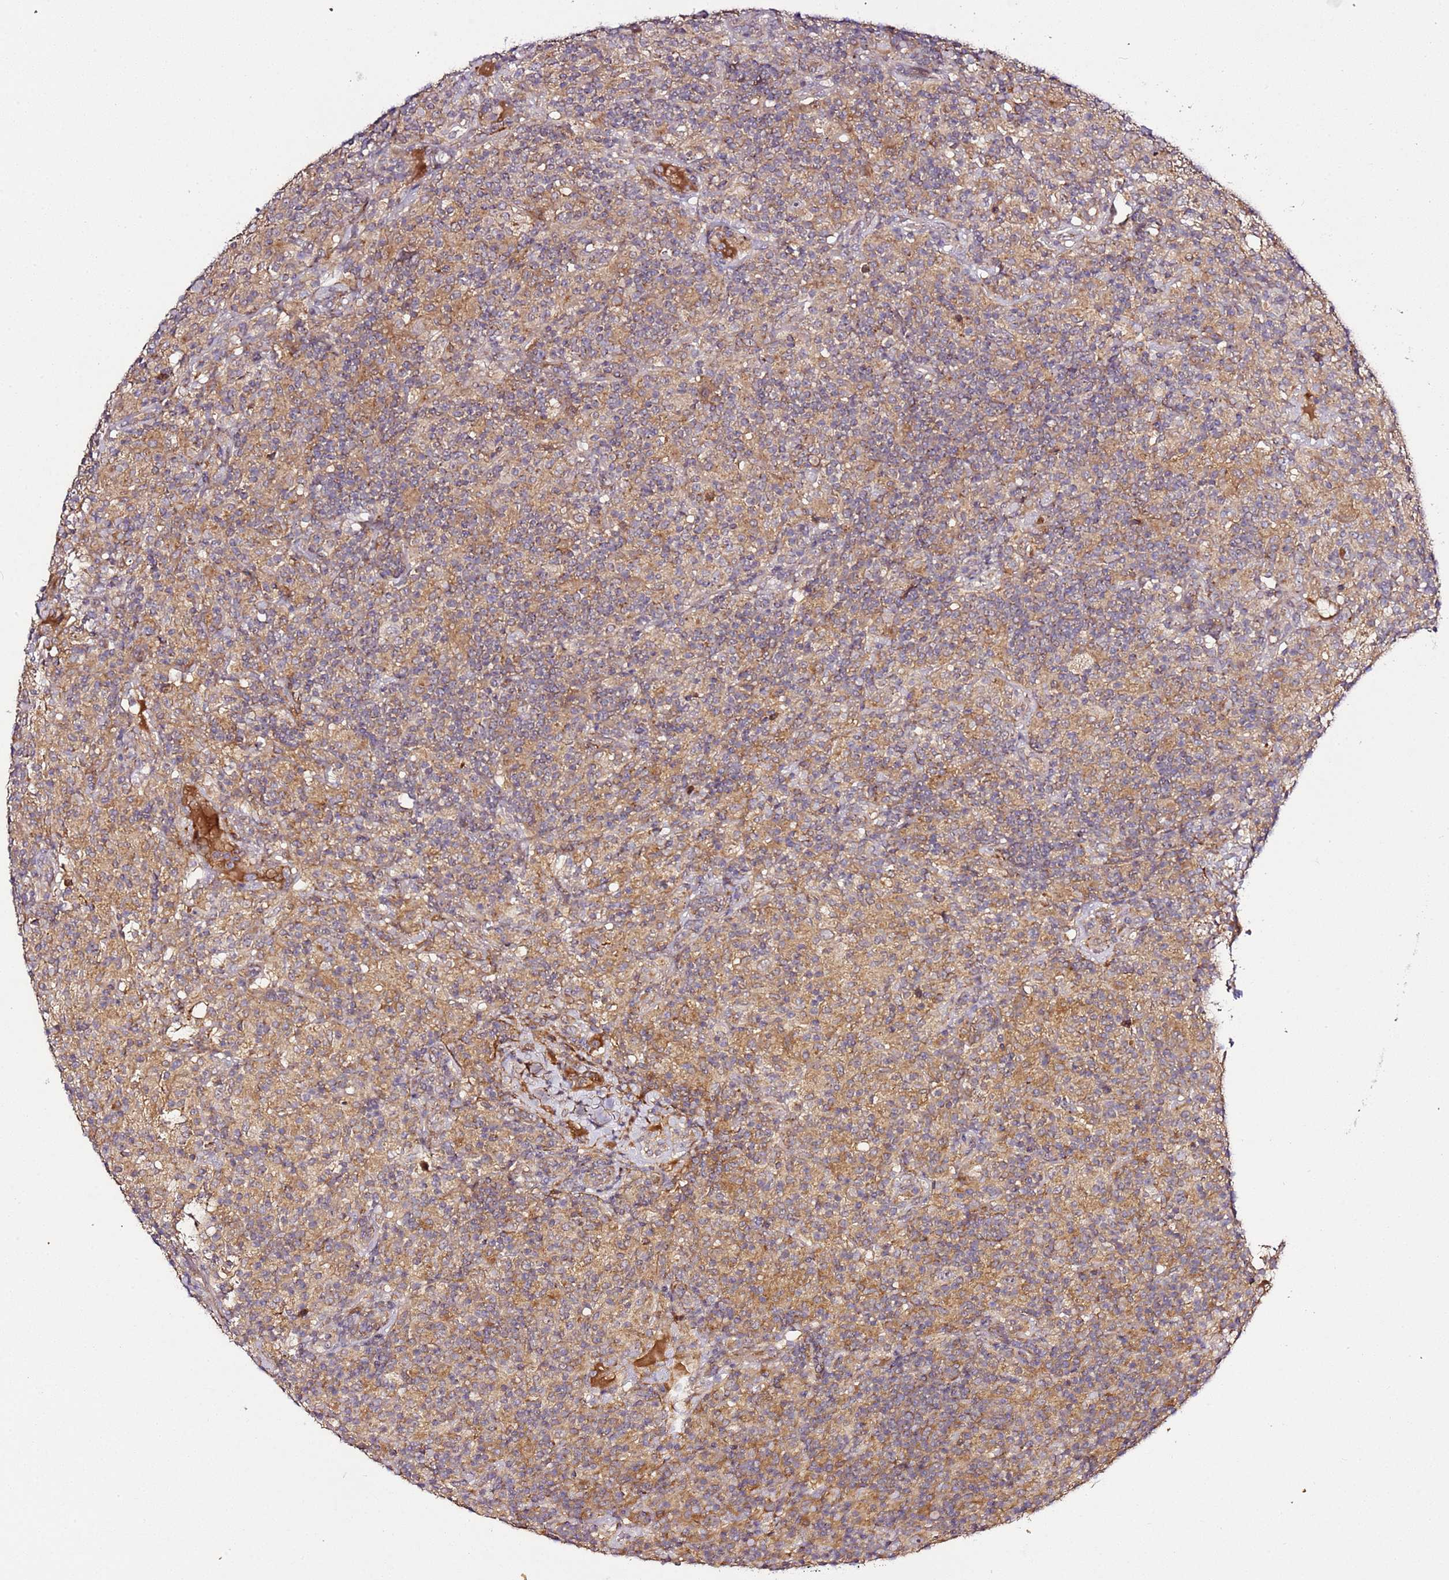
{"staining": {"intensity": "moderate", "quantity": "<25%", "location": "cytoplasmic/membranous"}, "tissue": "lymphoma", "cell_type": "Tumor cells", "image_type": "cancer", "snomed": [{"axis": "morphology", "description": "Hodgkin's disease, NOS"}, {"axis": "topography", "description": "Lymph node"}], "caption": "This histopathology image shows IHC staining of human Hodgkin's disease, with low moderate cytoplasmic/membranous staining in approximately <25% of tumor cells.", "gene": "PVRIG", "patient": {"sex": "male", "age": 70}}